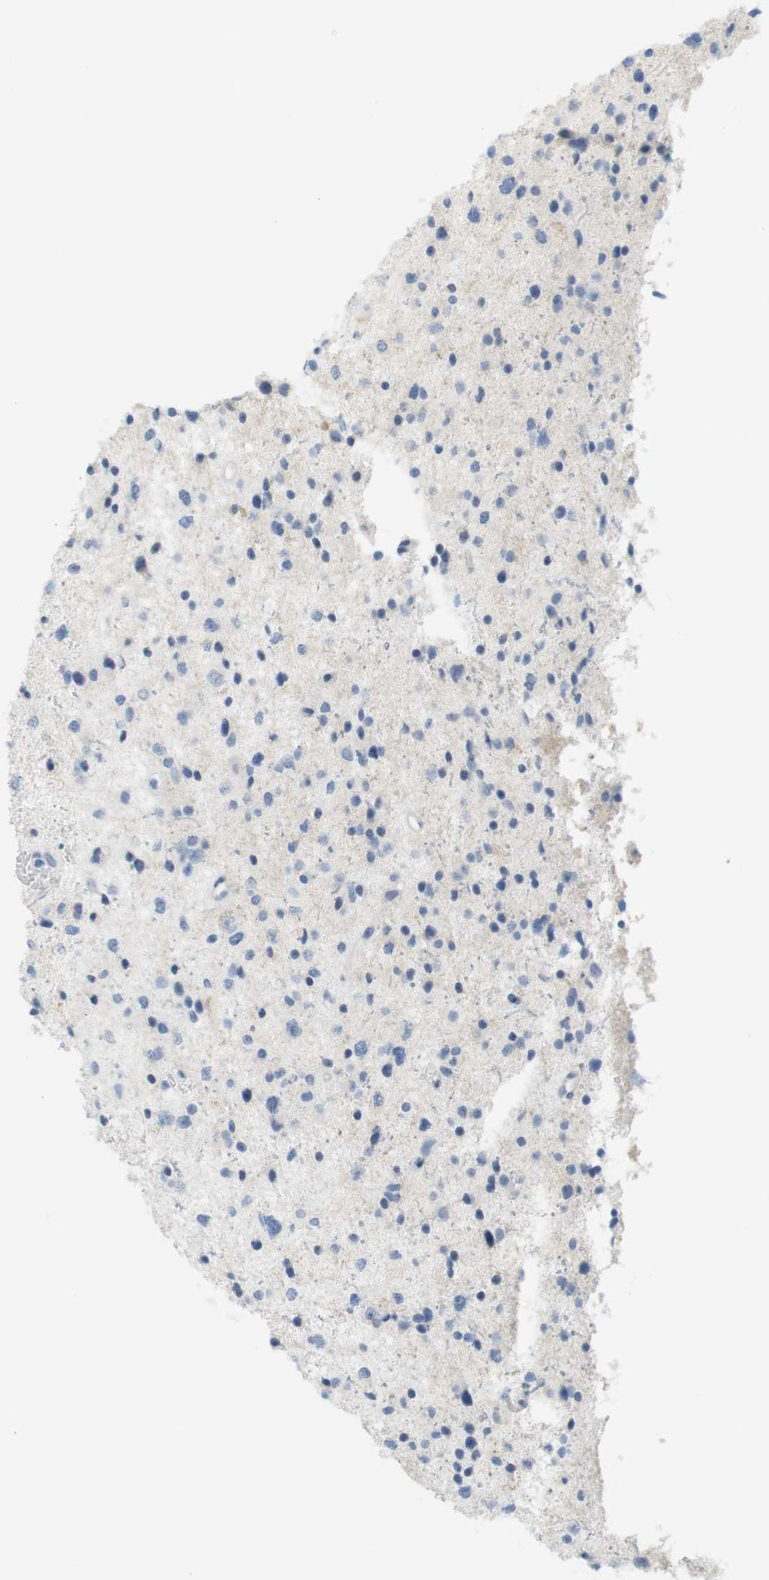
{"staining": {"intensity": "negative", "quantity": "none", "location": "none"}, "tissue": "glioma", "cell_type": "Tumor cells", "image_type": "cancer", "snomed": [{"axis": "morphology", "description": "Glioma, malignant, Low grade"}, {"axis": "topography", "description": "Brain"}], "caption": "Tumor cells are negative for protein expression in human glioma. (Brightfield microscopy of DAB (3,3'-diaminobenzidine) IHC at high magnification).", "gene": "CREB3L2", "patient": {"sex": "female", "age": 37}}